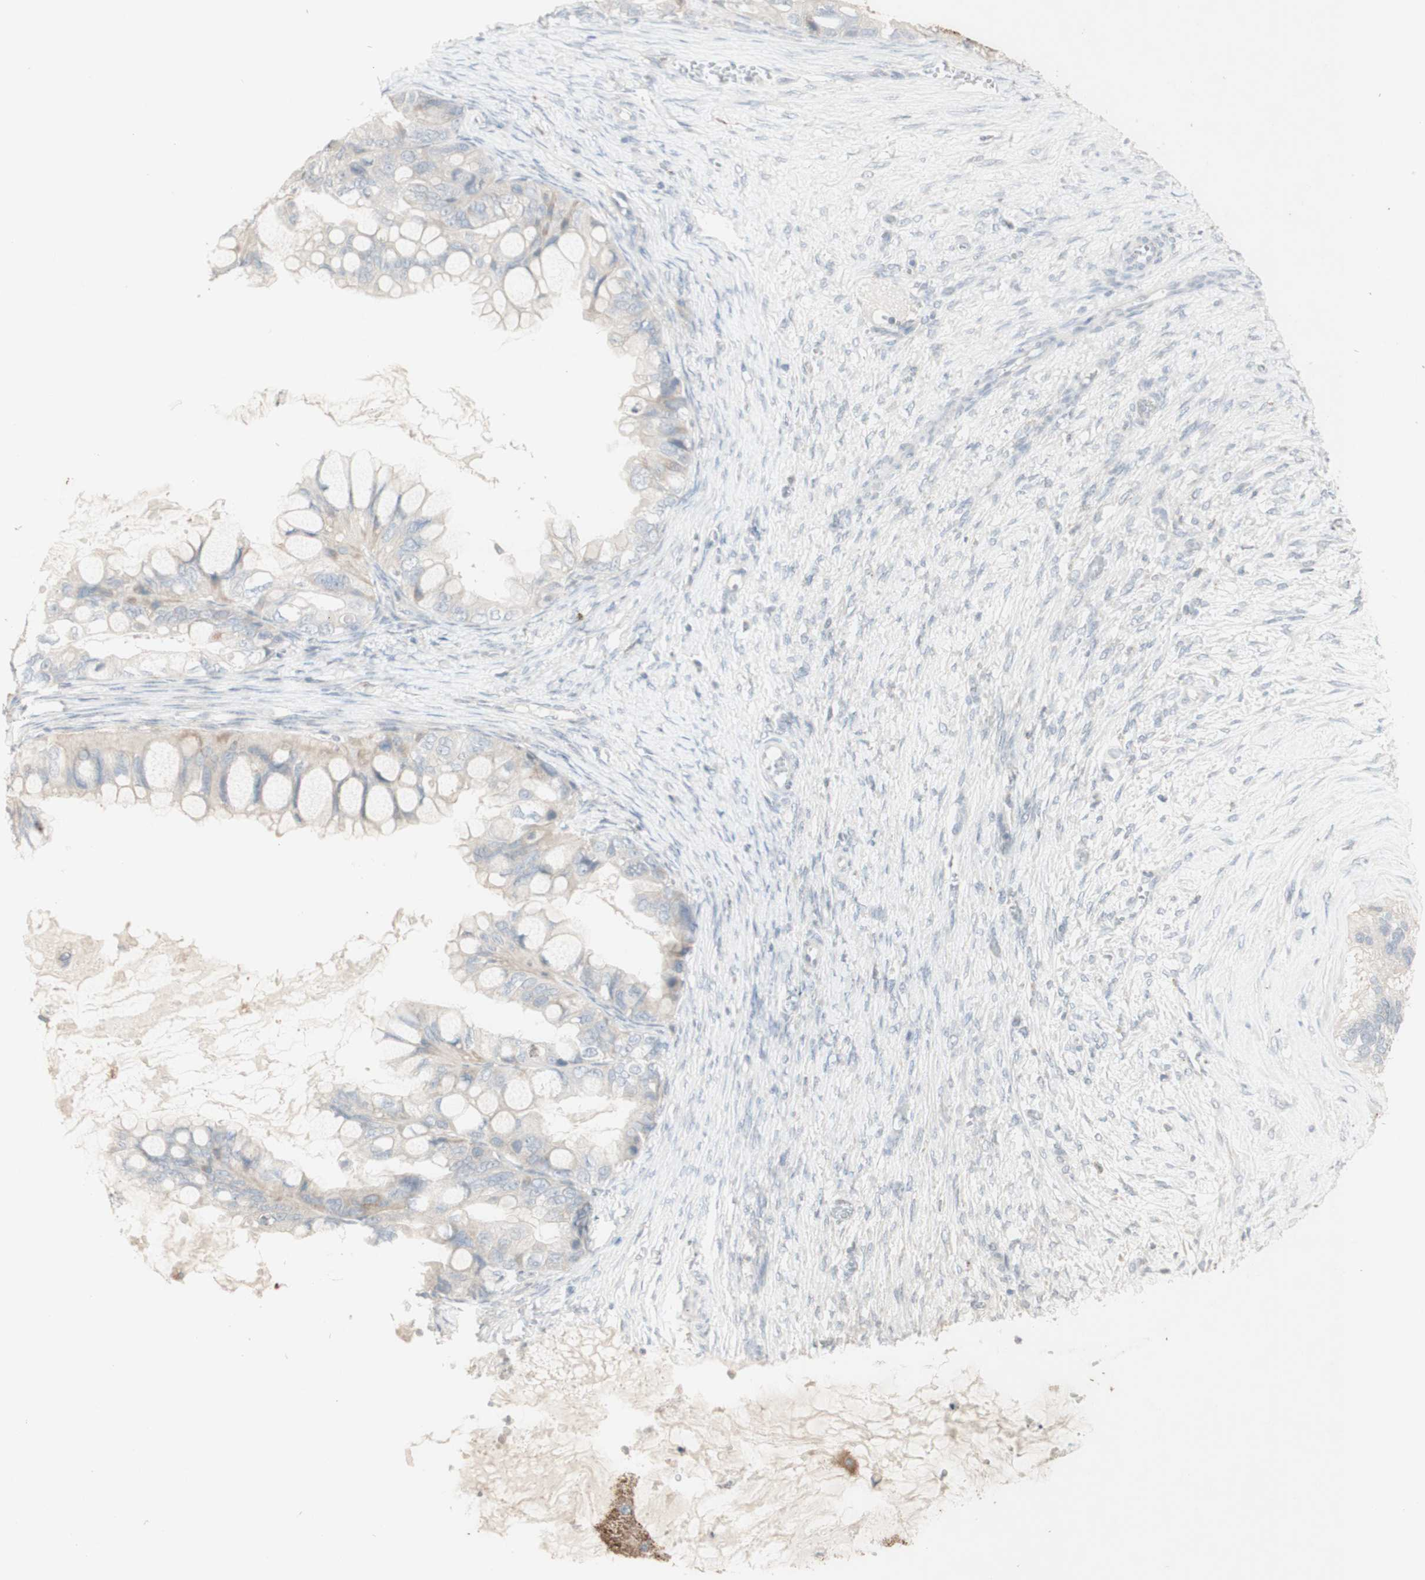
{"staining": {"intensity": "weak", "quantity": "<25%", "location": "cytoplasmic/membranous"}, "tissue": "ovarian cancer", "cell_type": "Tumor cells", "image_type": "cancer", "snomed": [{"axis": "morphology", "description": "Cystadenocarcinoma, mucinous, NOS"}, {"axis": "topography", "description": "Ovary"}], "caption": "This histopathology image is of ovarian cancer (mucinous cystadenocarcinoma) stained with immunohistochemistry to label a protein in brown with the nuclei are counter-stained blue. There is no staining in tumor cells.", "gene": "ATP6V1B1", "patient": {"sex": "female", "age": 80}}